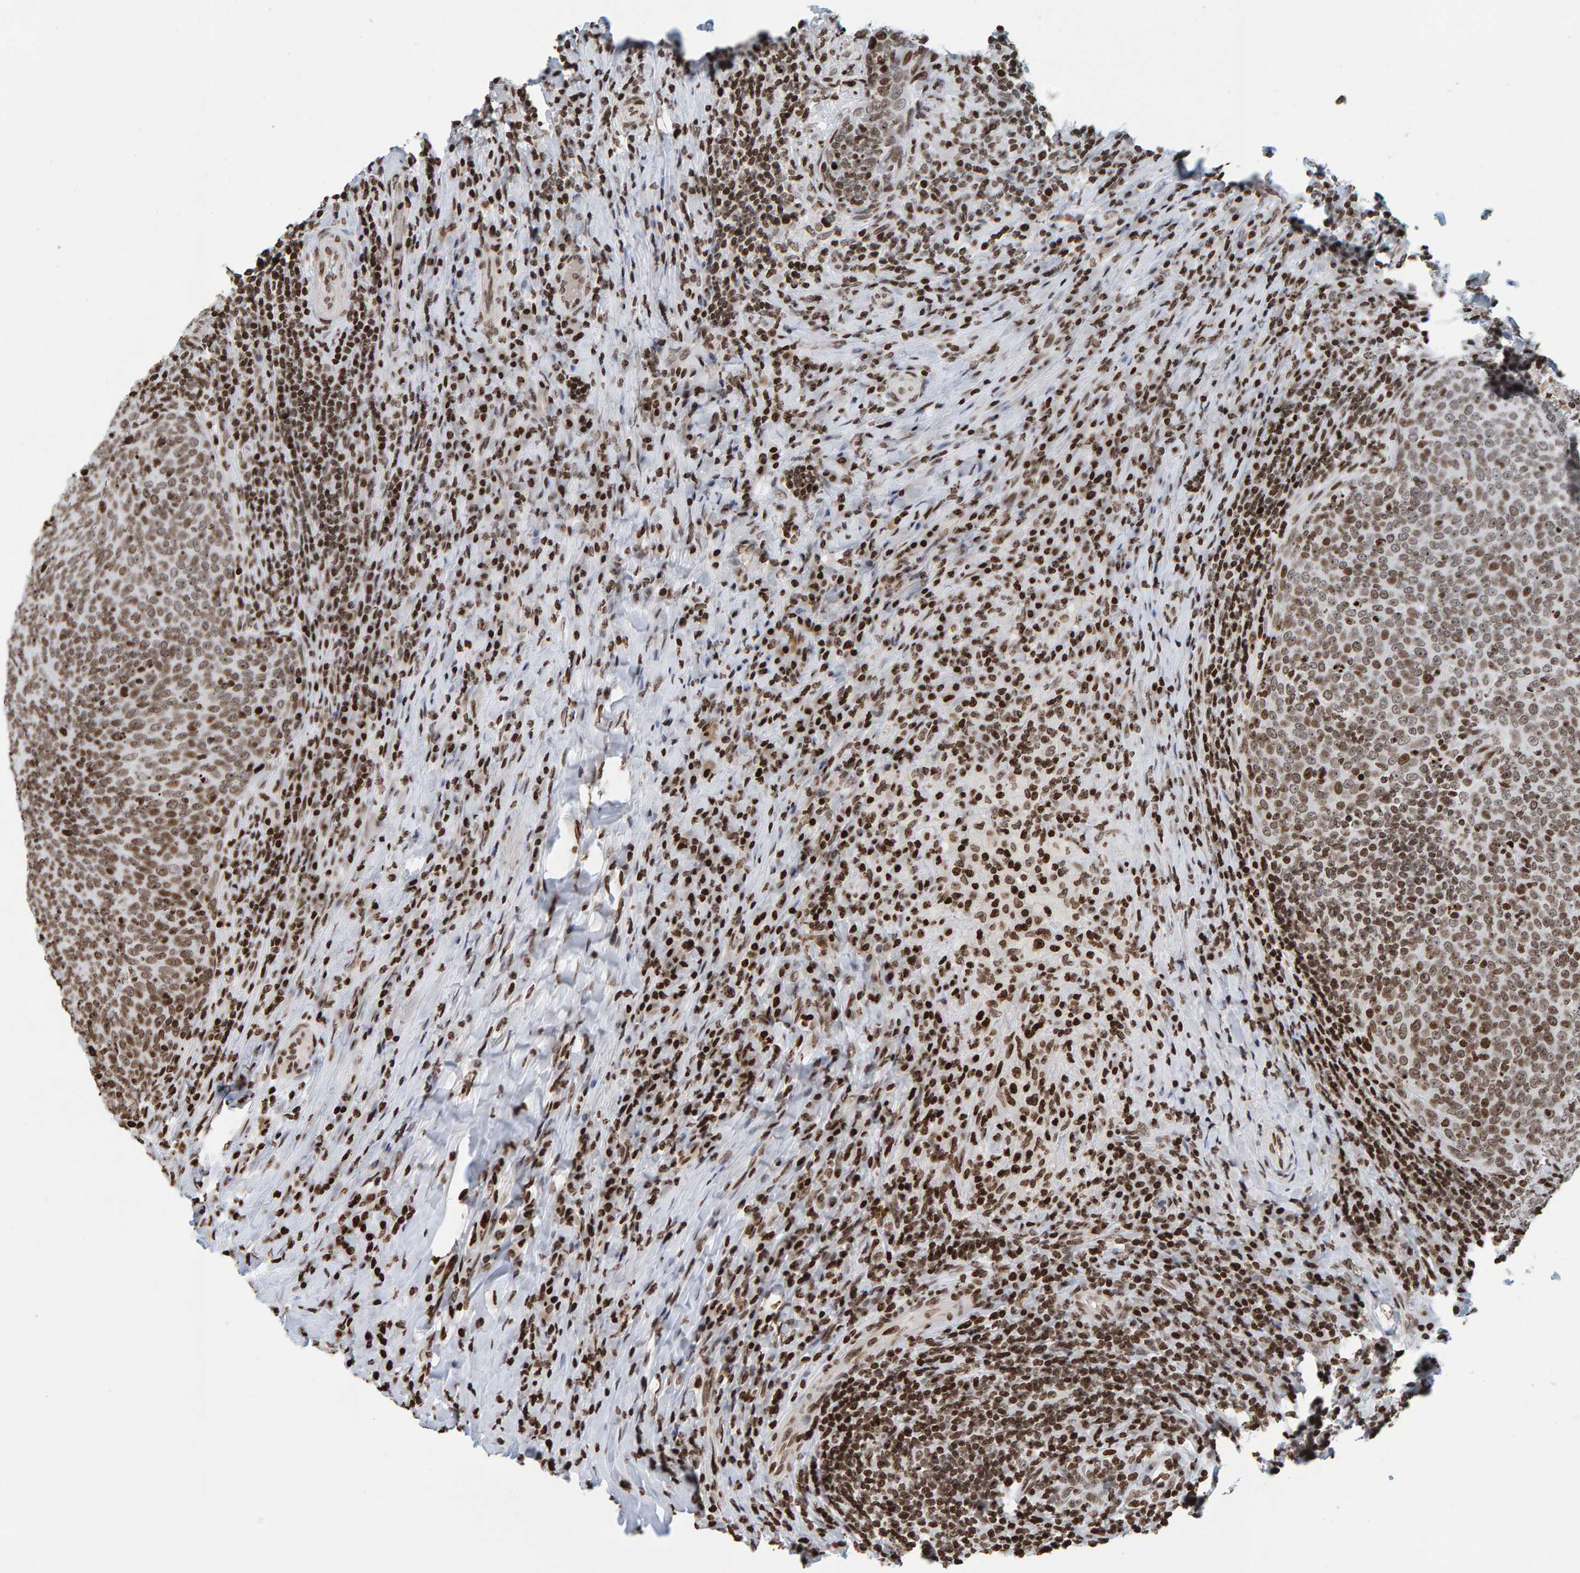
{"staining": {"intensity": "moderate", "quantity": ">75%", "location": "nuclear"}, "tissue": "head and neck cancer", "cell_type": "Tumor cells", "image_type": "cancer", "snomed": [{"axis": "morphology", "description": "Squamous cell carcinoma, NOS"}, {"axis": "morphology", "description": "Squamous cell carcinoma, metastatic, NOS"}, {"axis": "topography", "description": "Lymph node"}, {"axis": "topography", "description": "Head-Neck"}], "caption": "Protein staining demonstrates moderate nuclear staining in approximately >75% of tumor cells in head and neck cancer.", "gene": "BRF2", "patient": {"sex": "male", "age": 62}}